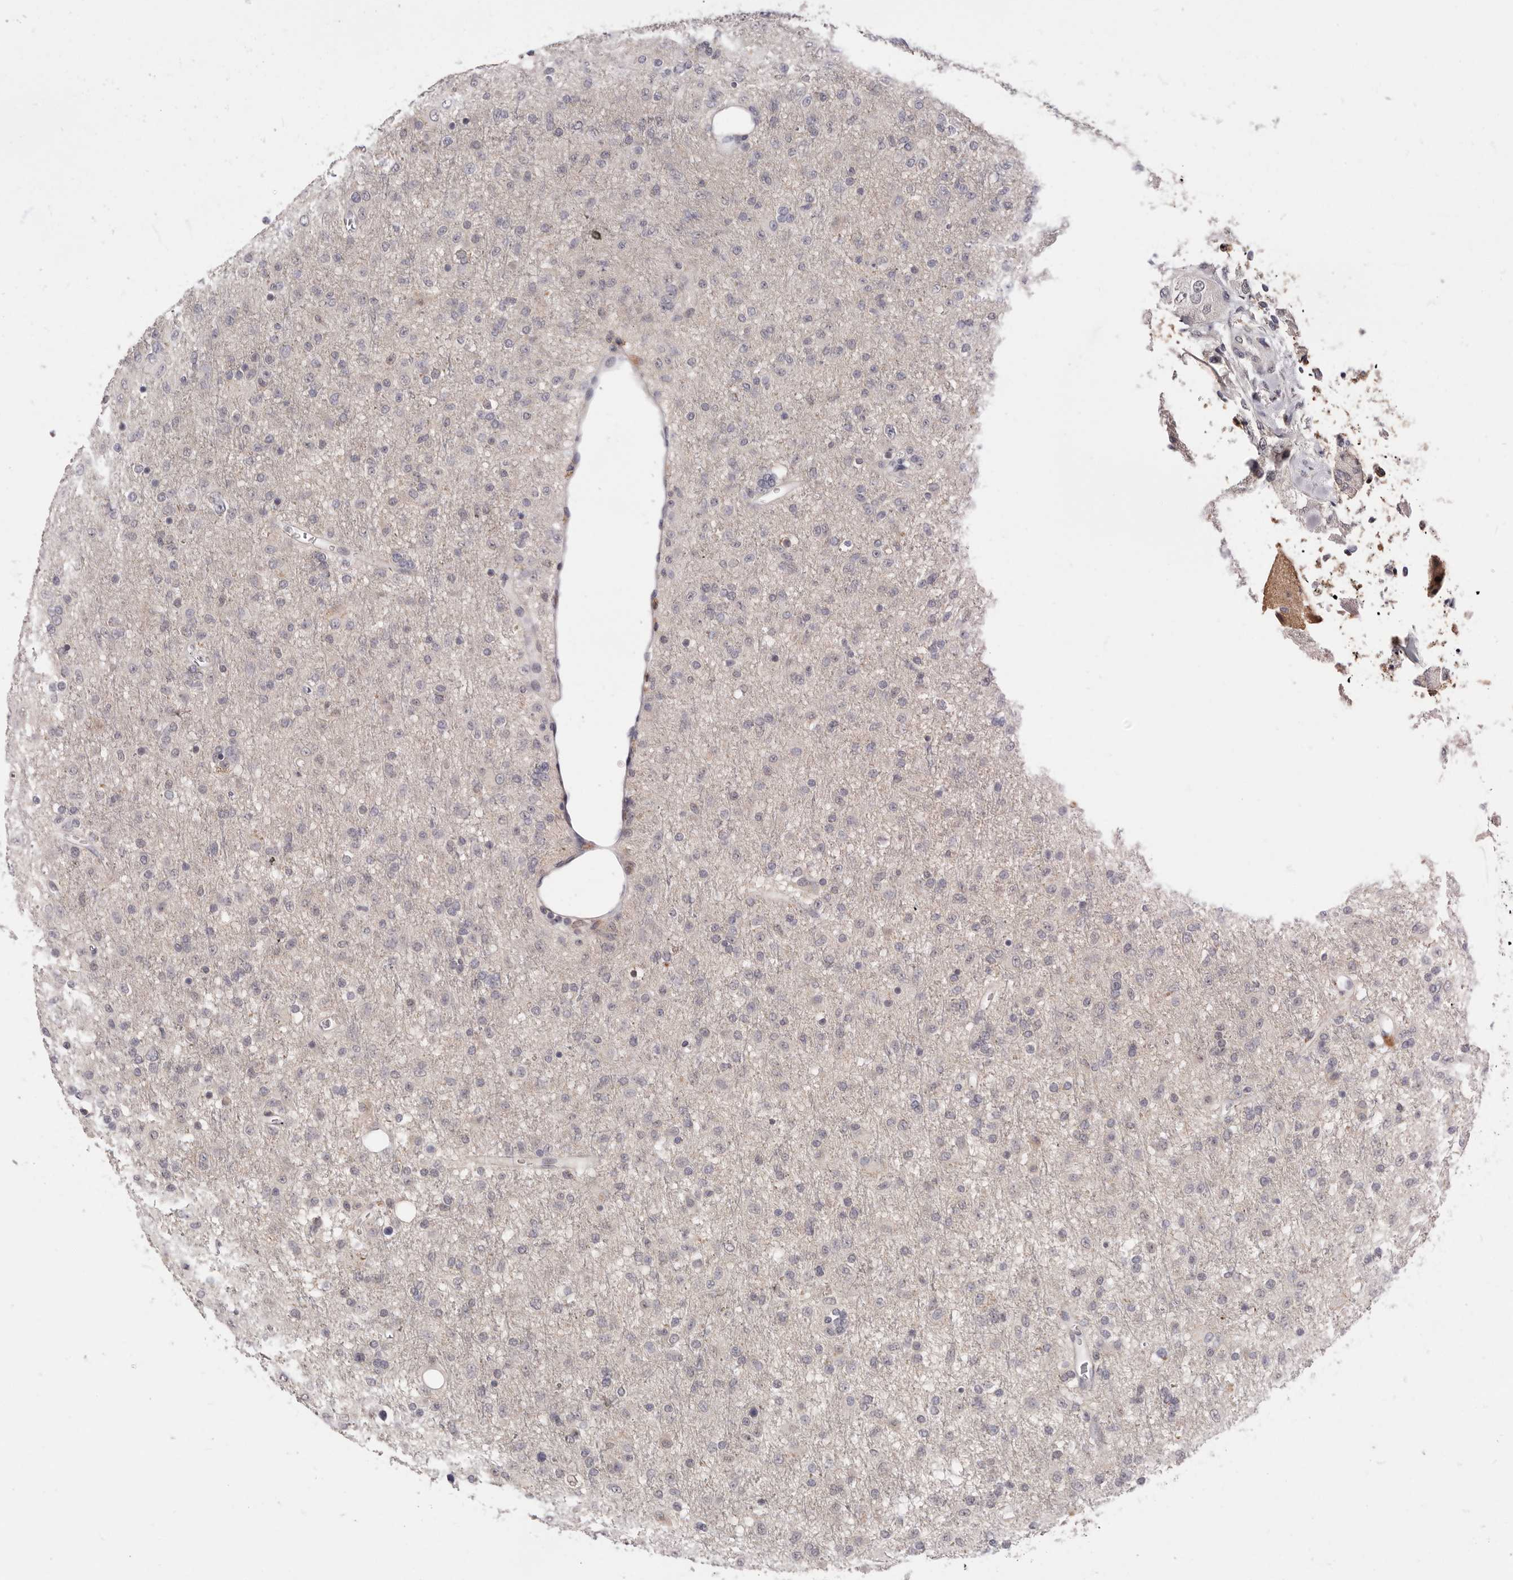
{"staining": {"intensity": "negative", "quantity": "none", "location": "none"}, "tissue": "glioma", "cell_type": "Tumor cells", "image_type": "cancer", "snomed": [{"axis": "morphology", "description": "Glioma, malignant, Low grade"}, {"axis": "topography", "description": "Brain"}], "caption": "DAB immunohistochemical staining of human glioma reveals no significant positivity in tumor cells.", "gene": "DOP1A", "patient": {"sex": "male", "age": 65}}